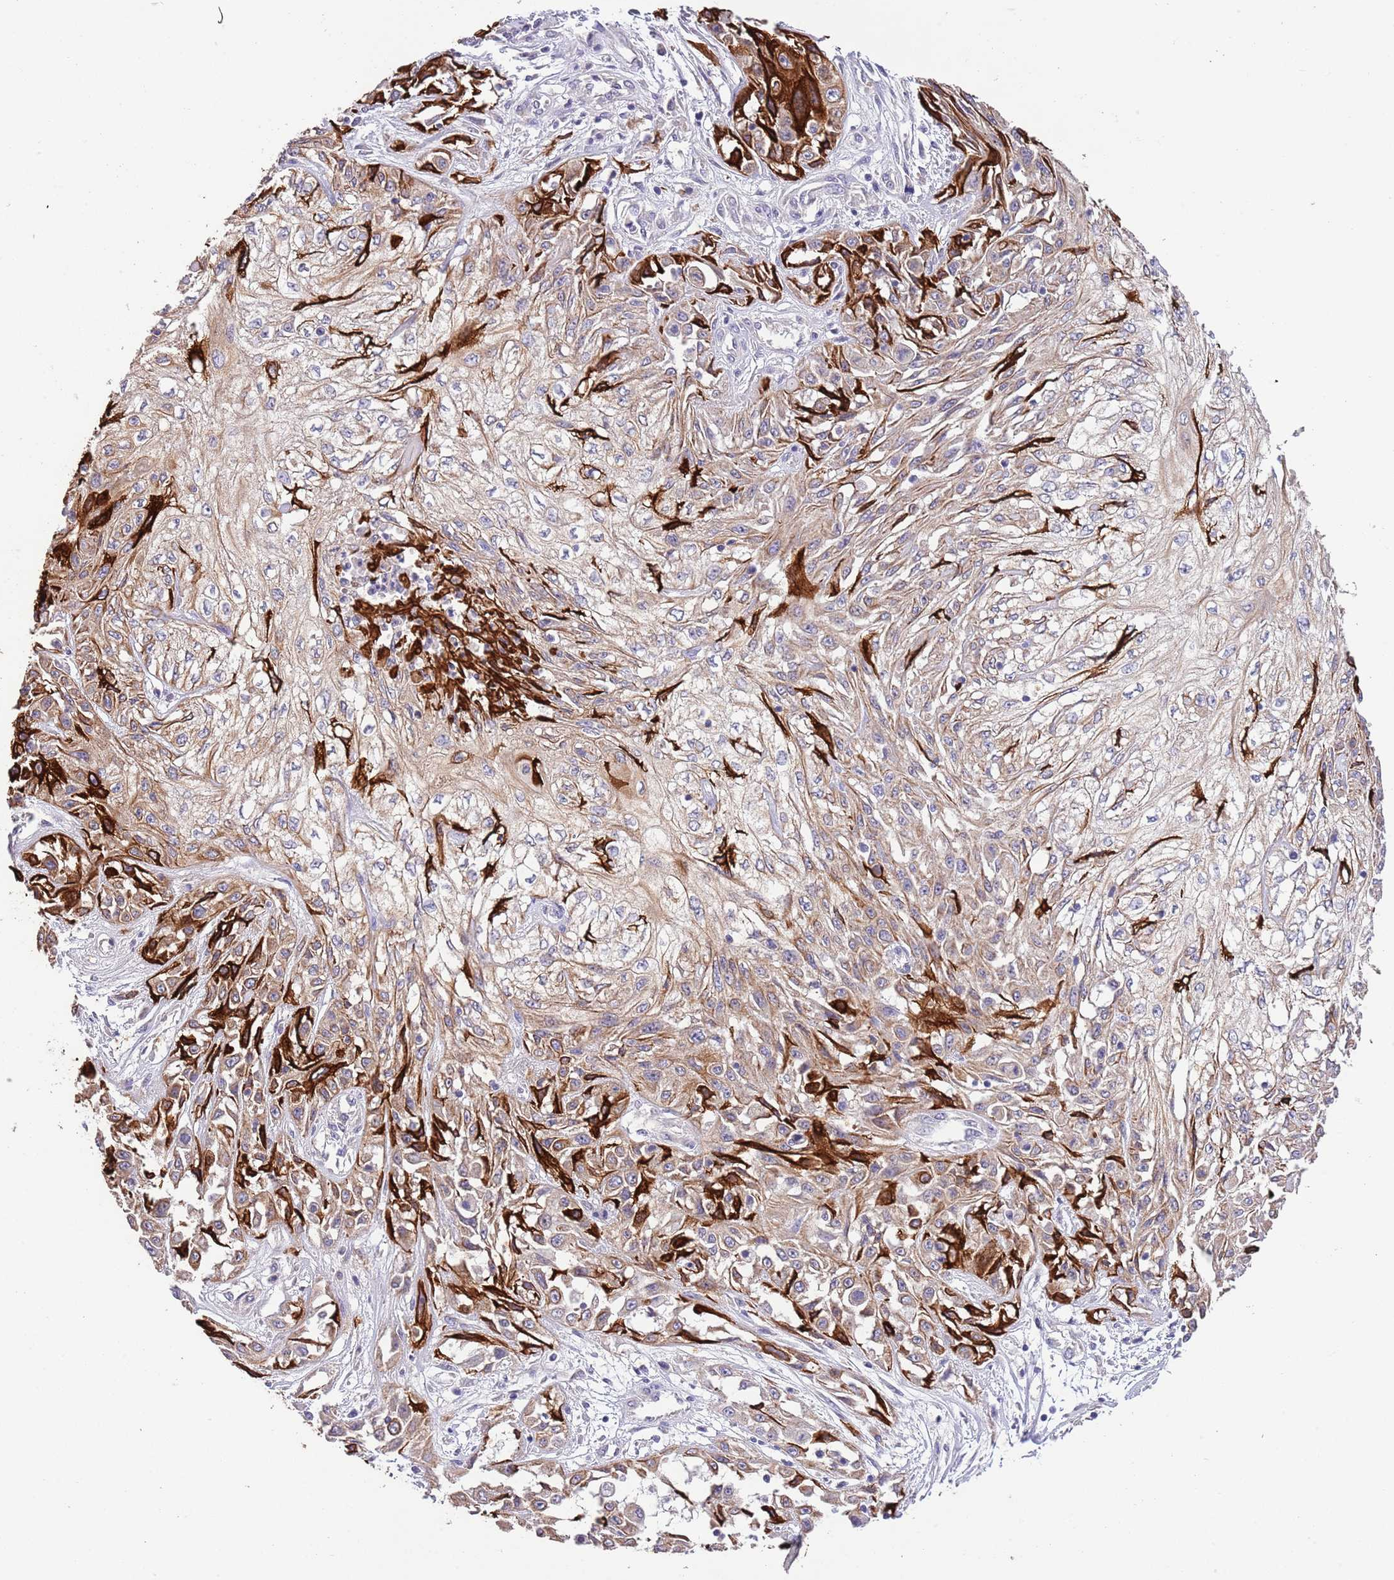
{"staining": {"intensity": "strong", "quantity": "<25%", "location": "cytoplasmic/membranous"}, "tissue": "skin cancer", "cell_type": "Tumor cells", "image_type": "cancer", "snomed": [{"axis": "morphology", "description": "Squamous cell carcinoma, NOS"}, {"axis": "morphology", "description": "Squamous cell carcinoma, metastatic, NOS"}, {"axis": "topography", "description": "Skin"}, {"axis": "topography", "description": "Lymph node"}], "caption": "There is medium levels of strong cytoplasmic/membranous positivity in tumor cells of squamous cell carcinoma (skin), as demonstrated by immunohistochemical staining (brown color).", "gene": "ZNF658", "patient": {"sex": "male", "age": 75}}